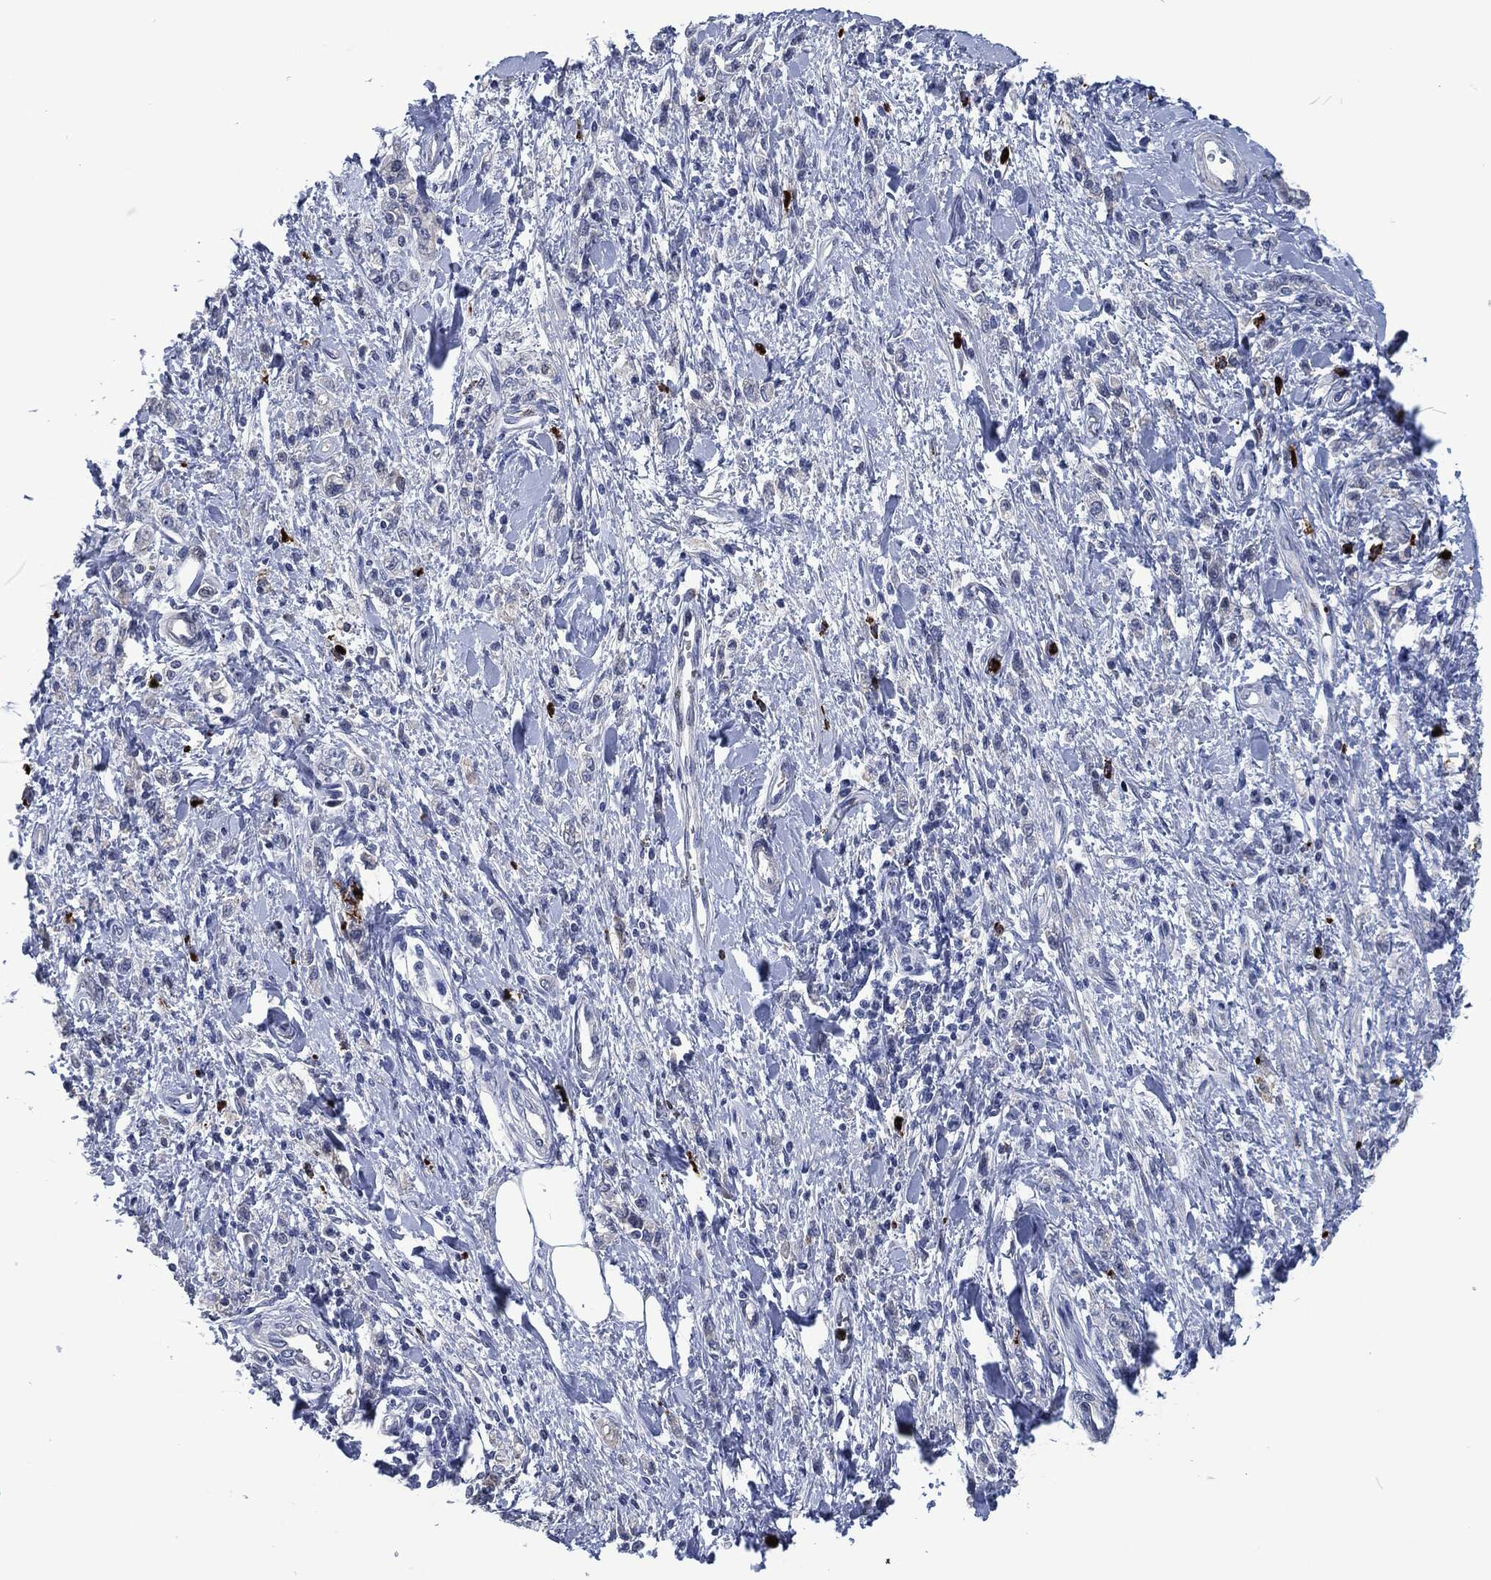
{"staining": {"intensity": "negative", "quantity": "none", "location": "none"}, "tissue": "stomach cancer", "cell_type": "Tumor cells", "image_type": "cancer", "snomed": [{"axis": "morphology", "description": "Adenocarcinoma, NOS"}, {"axis": "topography", "description": "Stomach"}], "caption": "Tumor cells show no significant expression in stomach cancer. (Stains: DAB immunohistochemistry with hematoxylin counter stain, Microscopy: brightfield microscopy at high magnification).", "gene": "MPO", "patient": {"sex": "male", "age": 77}}